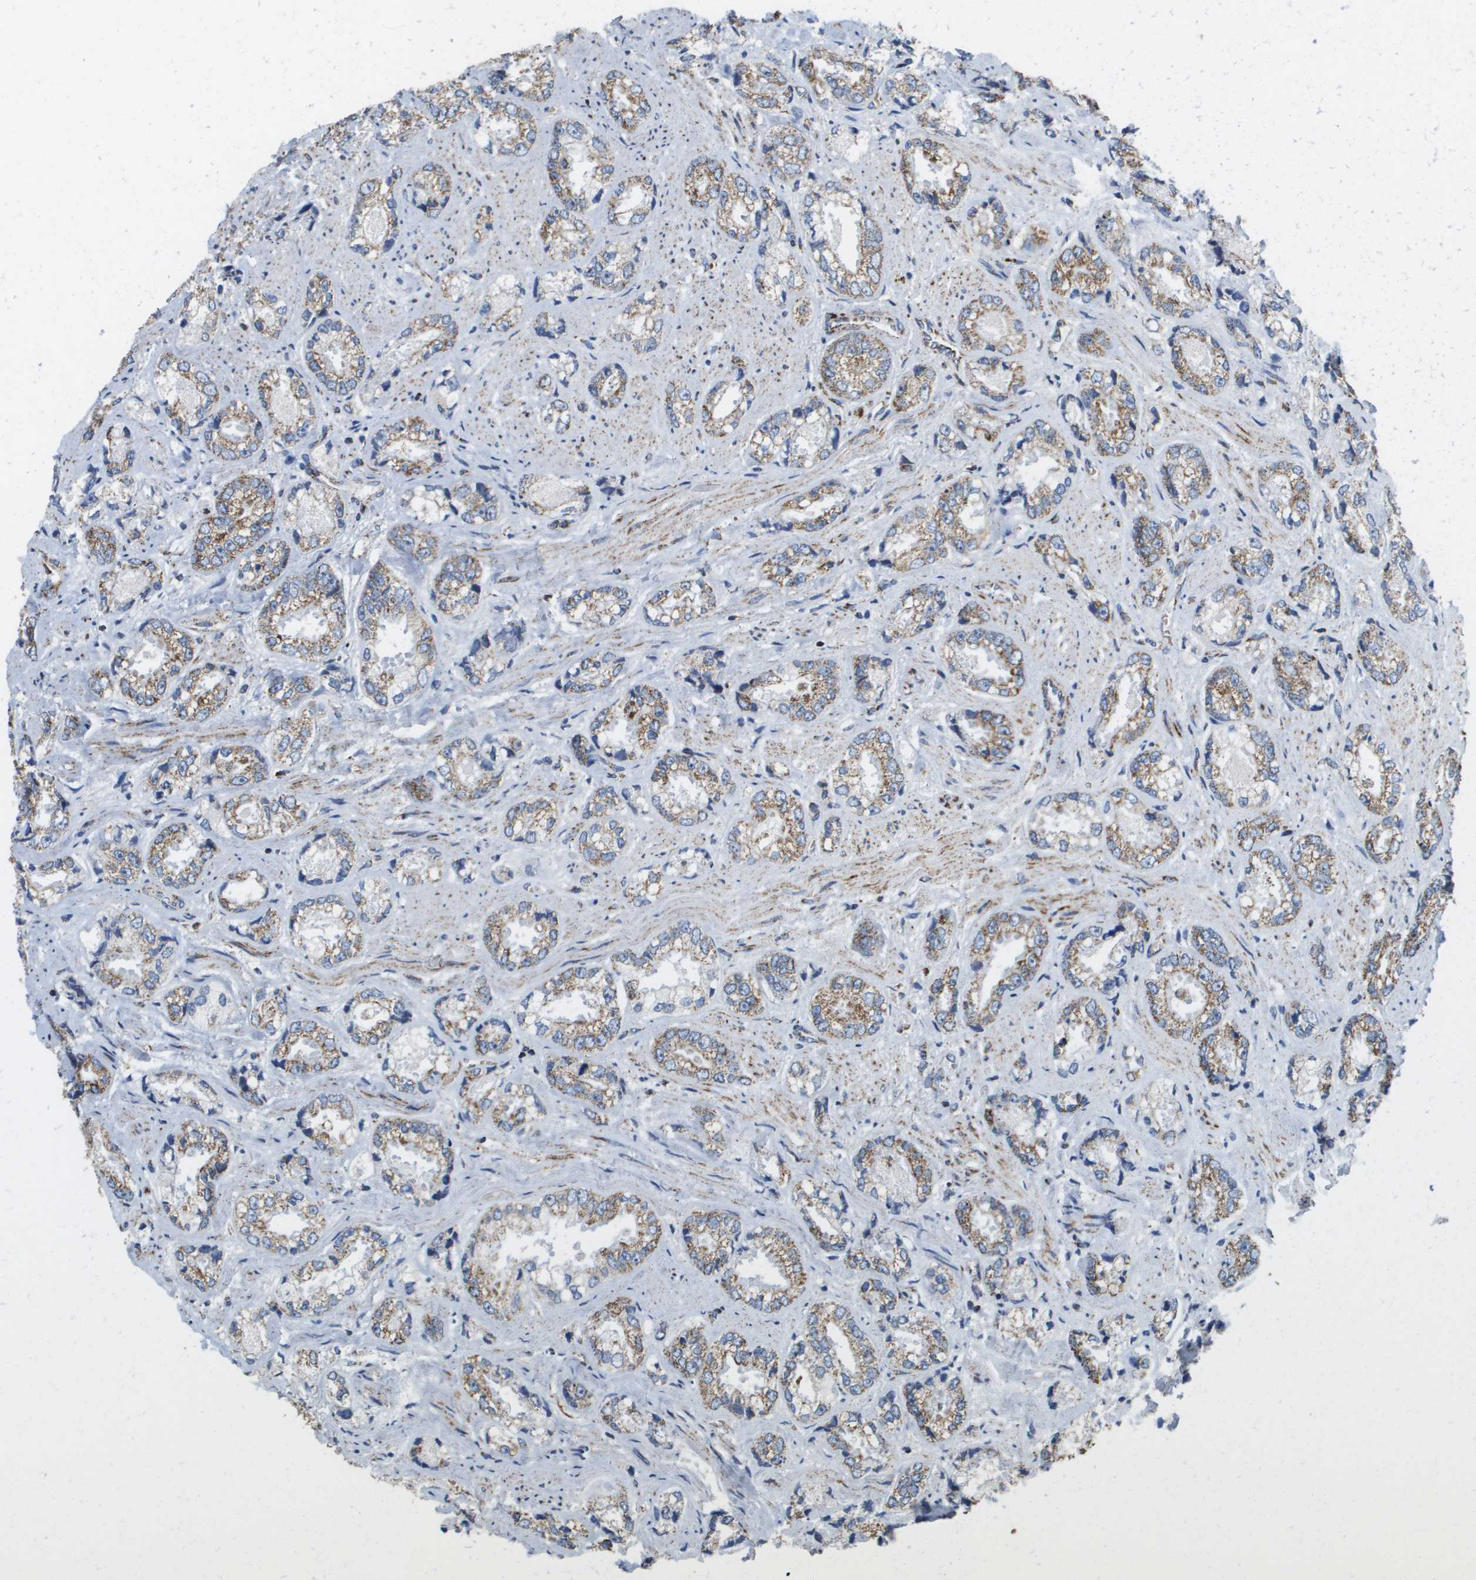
{"staining": {"intensity": "moderate", "quantity": ">75%", "location": "cytoplasmic/membranous"}, "tissue": "prostate cancer", "cell_type": "Tumor cells", "image_type": "cancer", "snomed": [{"axis": "morphology", "description": "Adenocarcinoma, High grade"}, {"axis": "topography", "description": "Prostate"}], "caption": "Immunohistochemistry of prostate adenocarcinoma (high-grade) exhibits medium levels of moderate cytoplasmic/membranous expression in approximately >75% of tumor cells.", "gene": "ATP5F1B", "patient": {"sex": "male", "age": 61}}